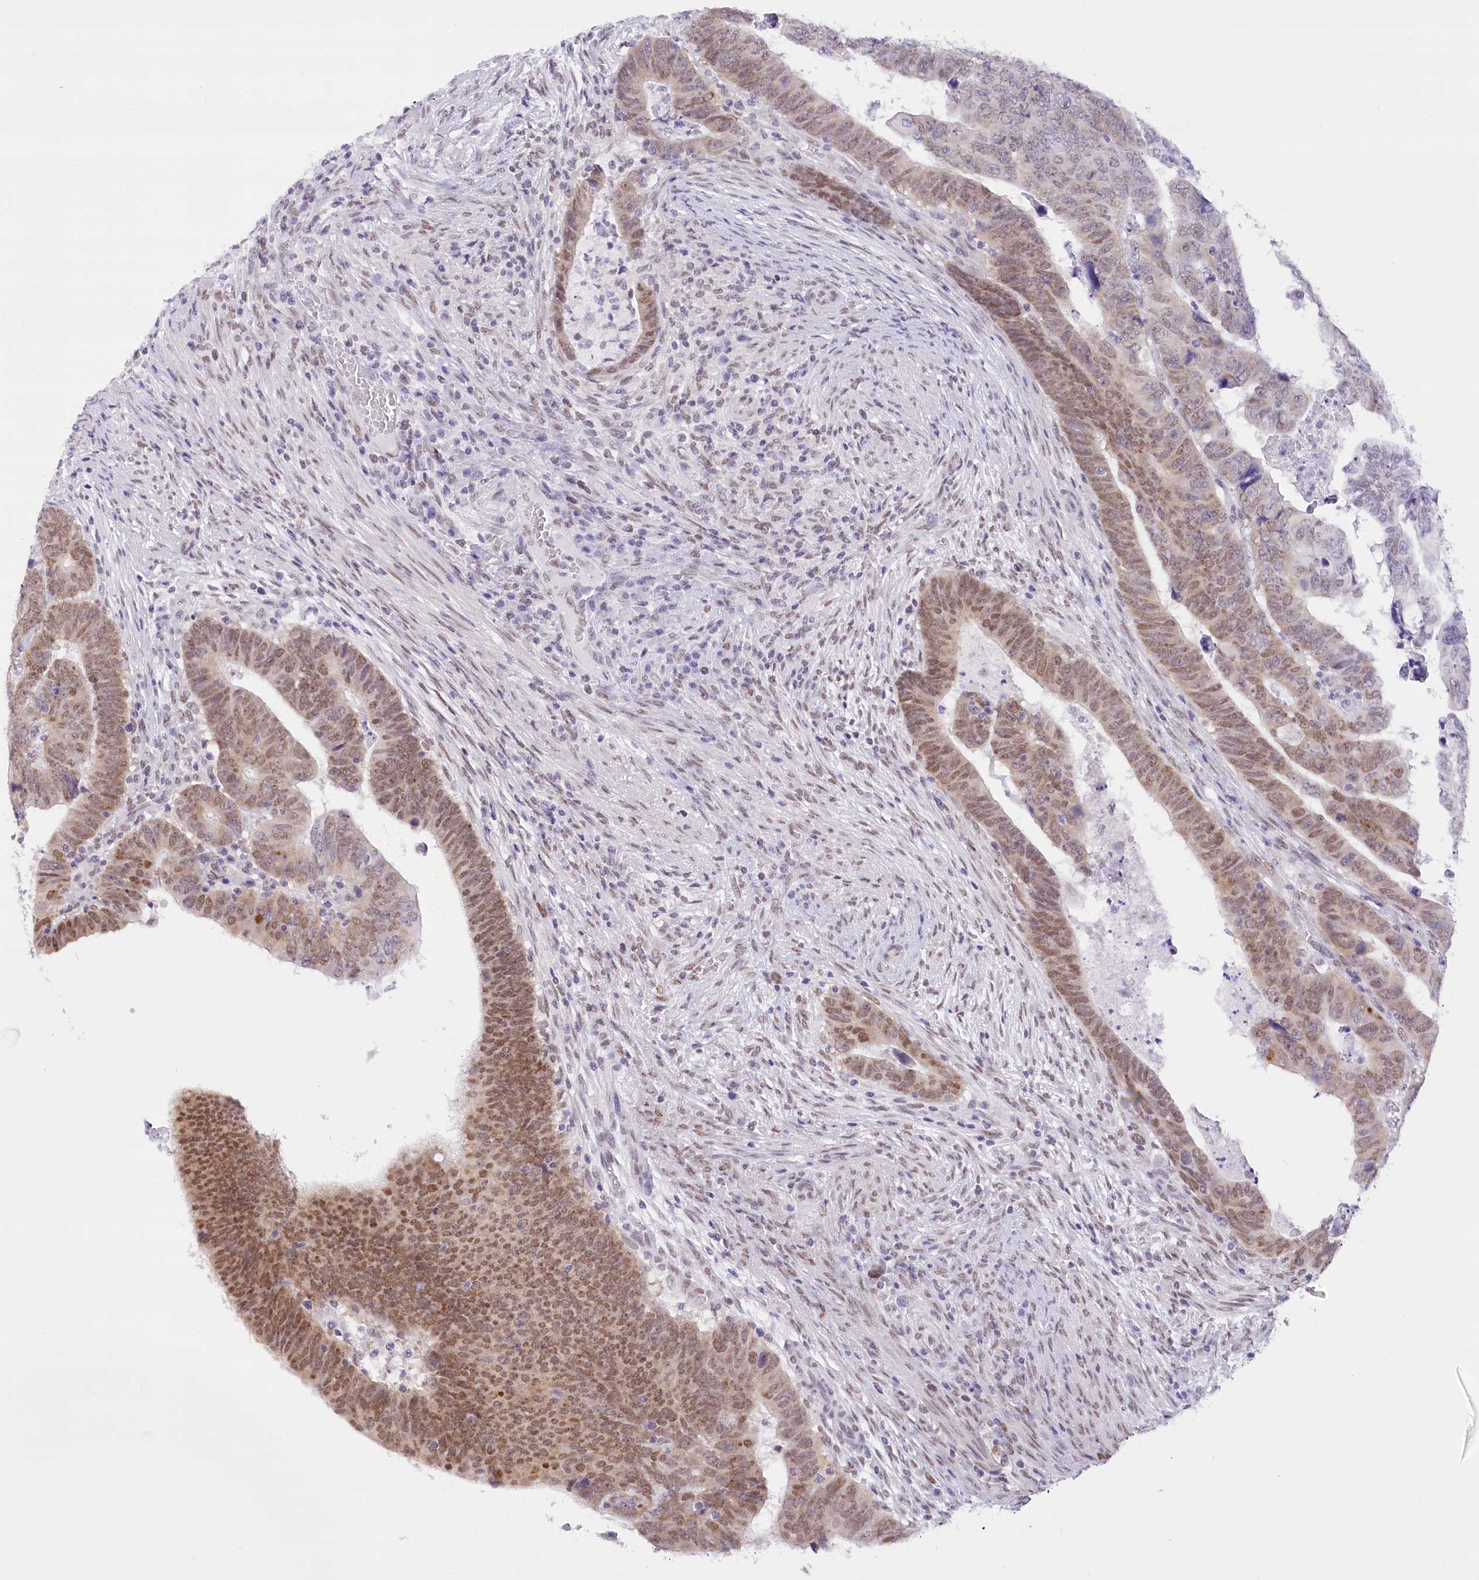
{"staining": {"intensity": "moderate", "quantity": ">75%", "location": "nuclear"}, "tissue": "colorectal cancer", "cell_type": "Tumor cells", "image_type": "cancer", "snomed": [{"axis": "morphology", "description": "Normal tissue, NOS"}, {"axis": "morphology", "description": "Adenocarcinoma, NOS"}, {"axis": "topography", "description": "Rectum"}], "caption": "Brown immunohistochemical staining in colorectal cancer (adenocarcinoma) displays moderate nuclear staining in about >75% of tumor cells.", "gene": "HNRNPA0", "patient": {"sex": "female", "age": 65}}